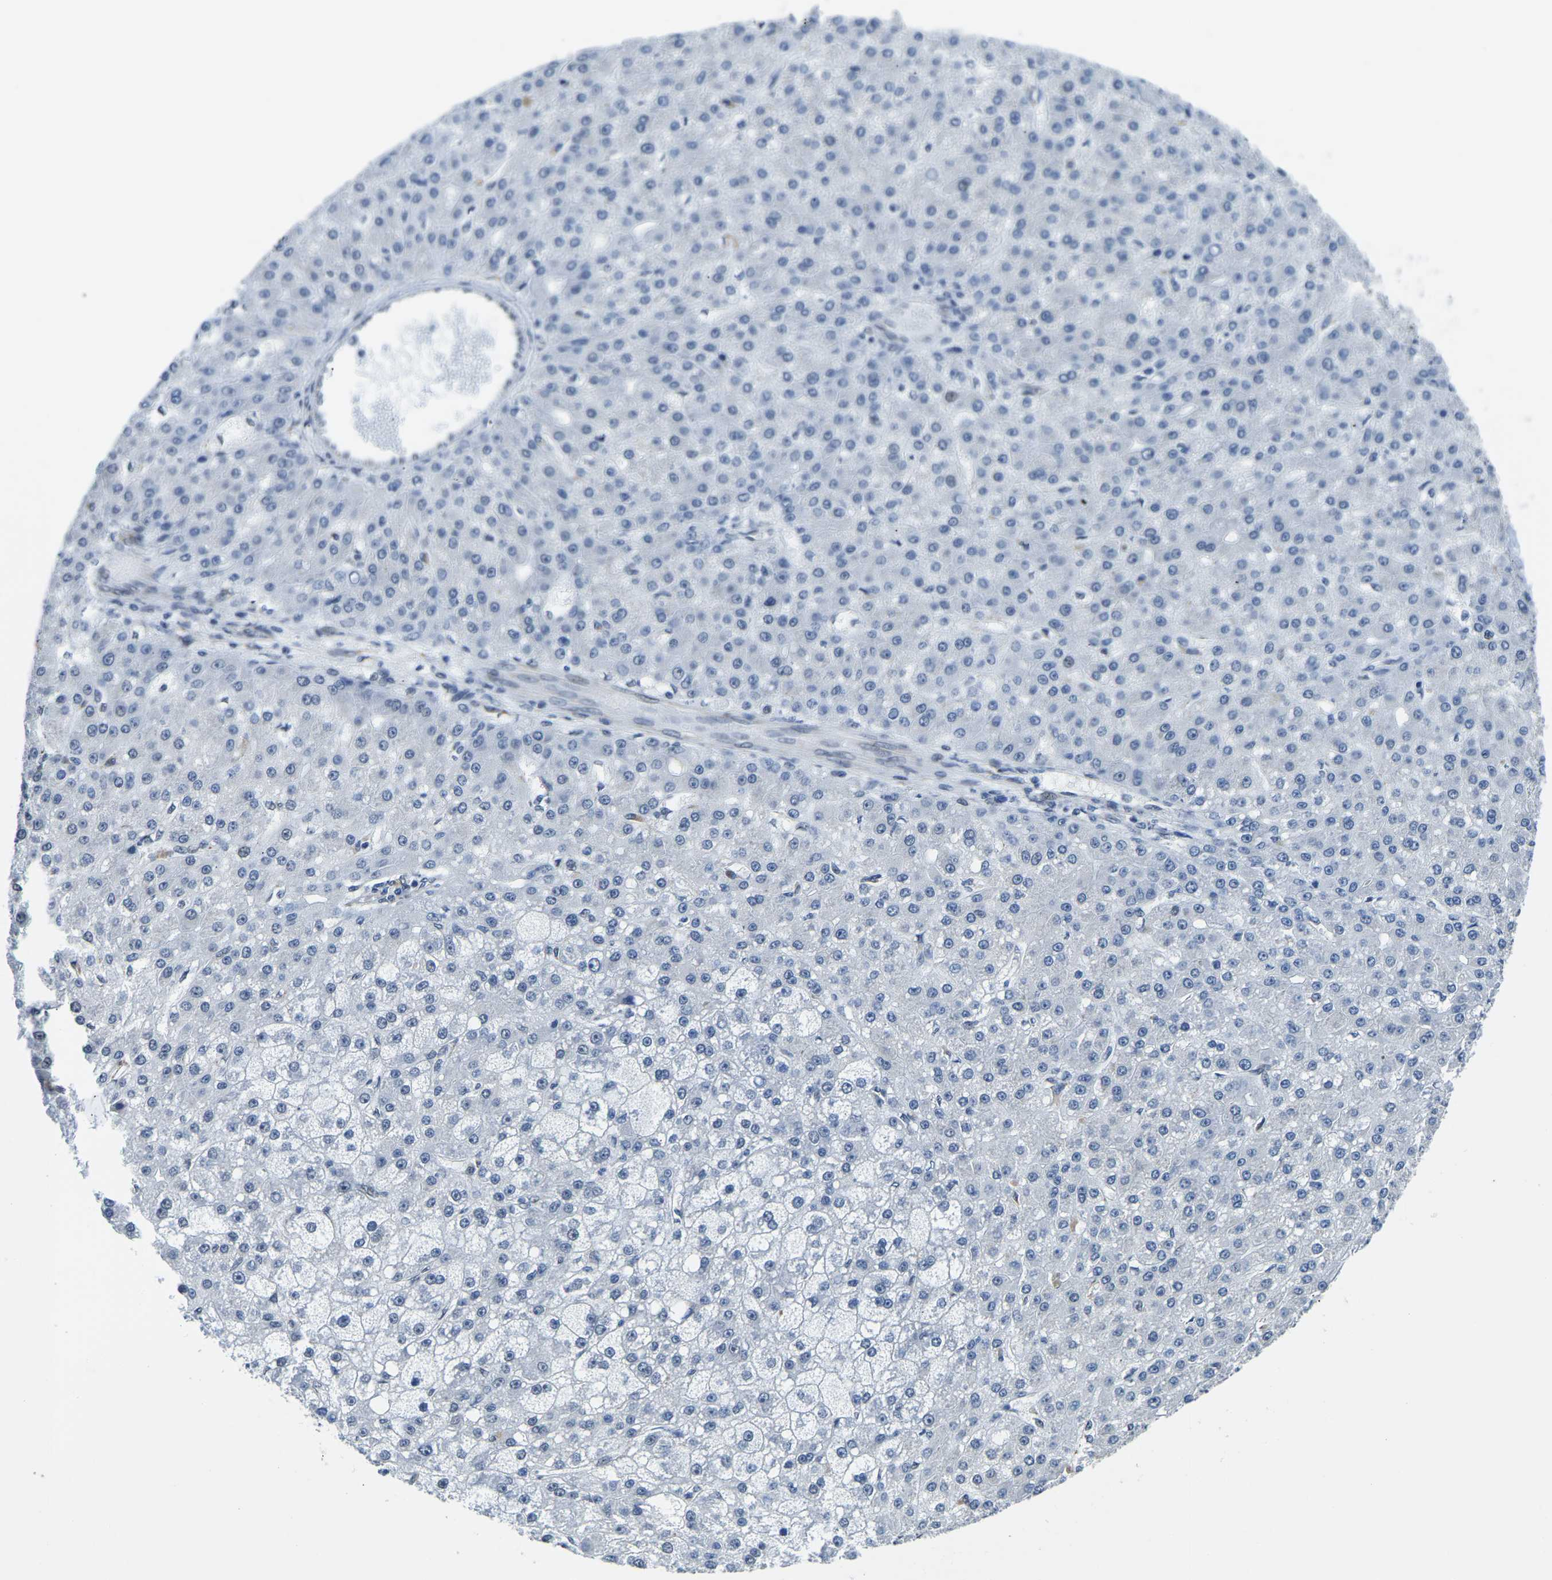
{"staining": {"intensity": "negative", "quantity": "none", "location": "none"}, "tissue": "liver cancer", "cell_type": "Tumor cells", "image_type": "cancer", "snomed": [{"axis": "morphology", "description": "Carcinoma, Hepatocellular, NOS"}, {"axis": "topography", "description": "Liver"}], "caption": "A micrograph of human hepatocellular carcinoma (liver) is negative for staining in tumor cells.", "gene": "BNIP3L", "patient": {"sex": "male", "age": 67}}